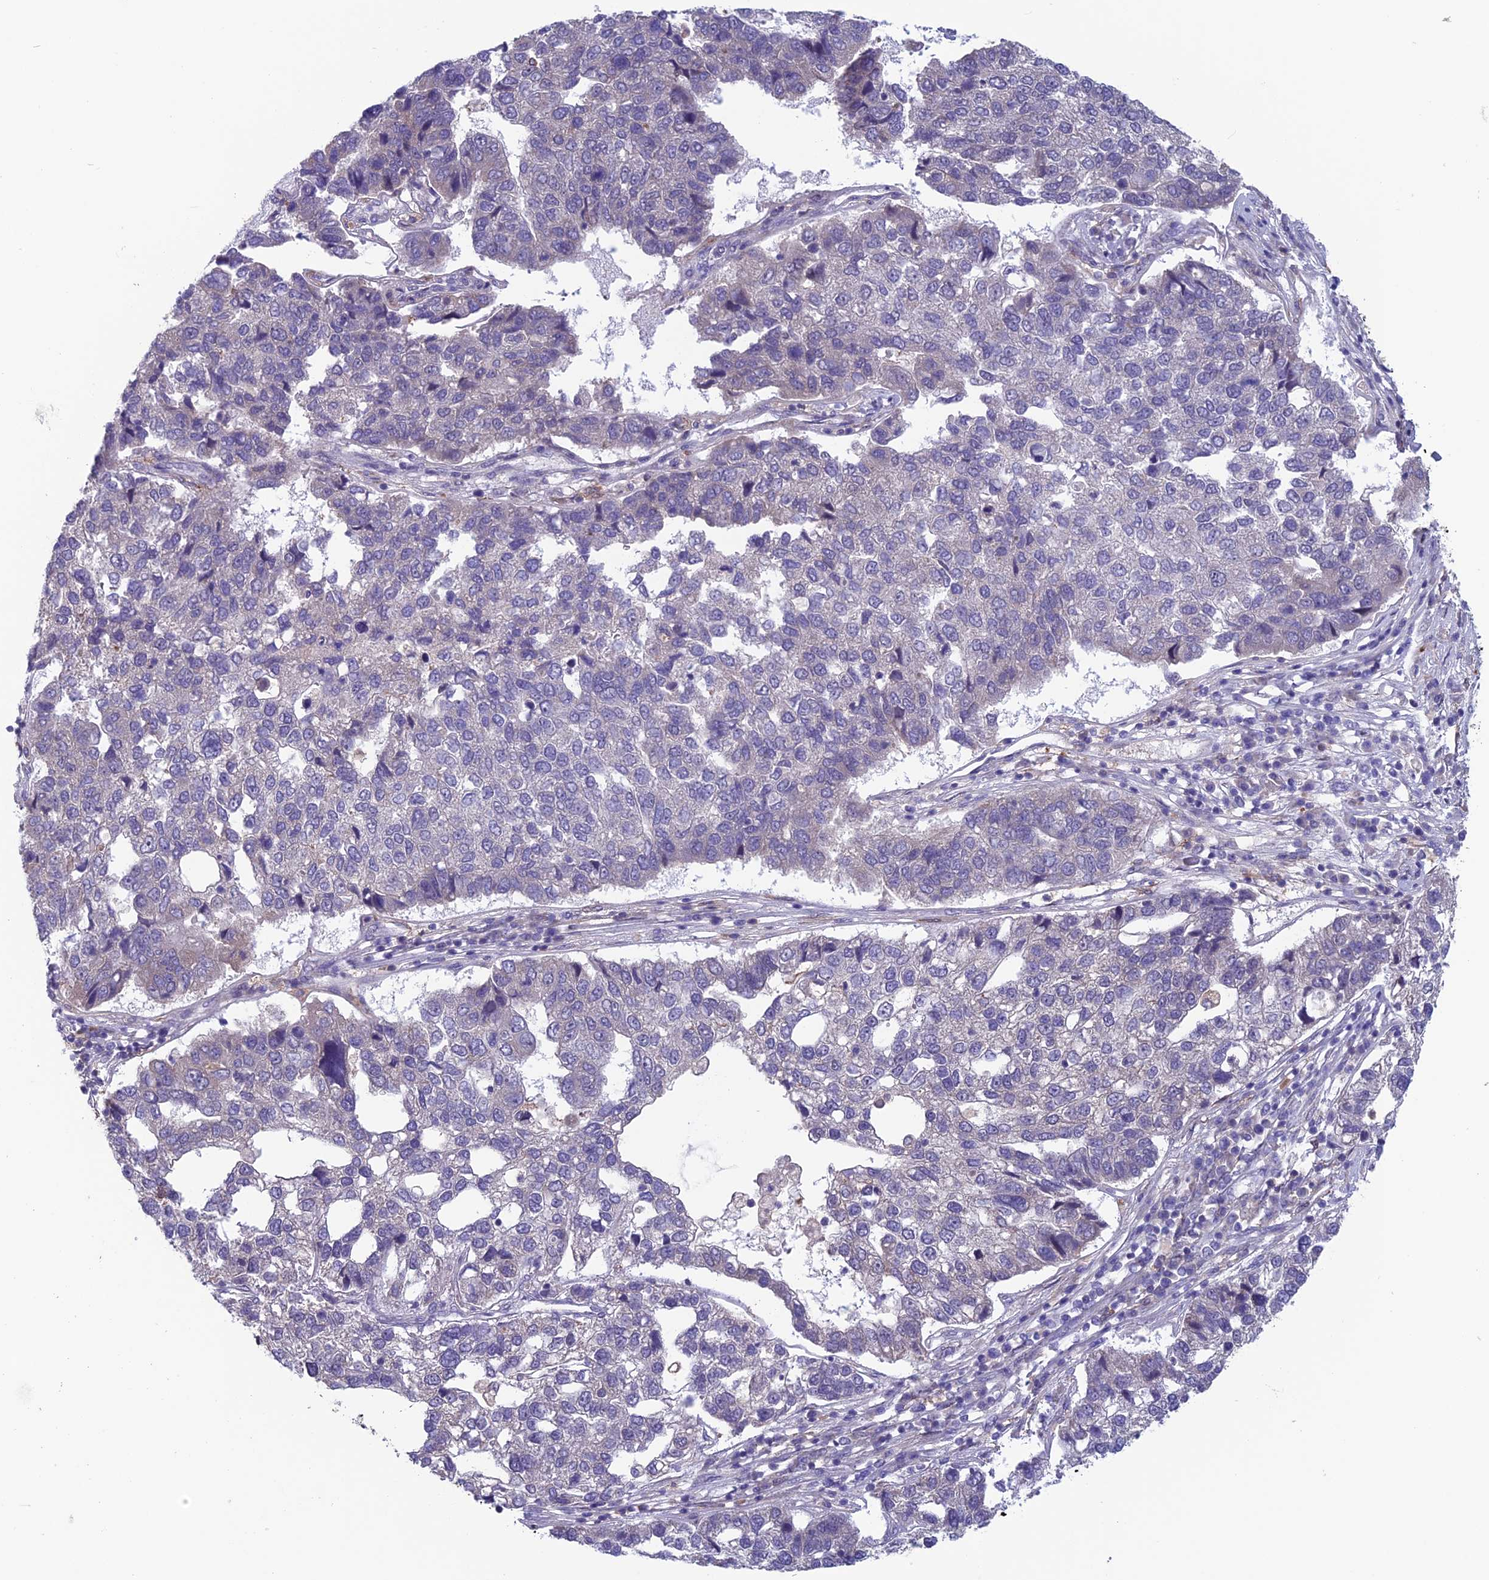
{"staining": {"intensity": "negative", "quantity": "none", "location": "none"}, "tissue": "pancreatic cancer", "cell_type": "Tumor cells", "image_type": "cancer", "snomed": [{"axis": "morphology", "description": "Adenocarcinoma, NOS"}, {"axis": "topography", "description": "Pancreas"}], "caption": "This is an IHC histopathology image of human pancreatic adenocarcinoma. There is no staining in tumor cells.", "gene": "MAST2", "patient": {"sex": "female", "age": 61}}